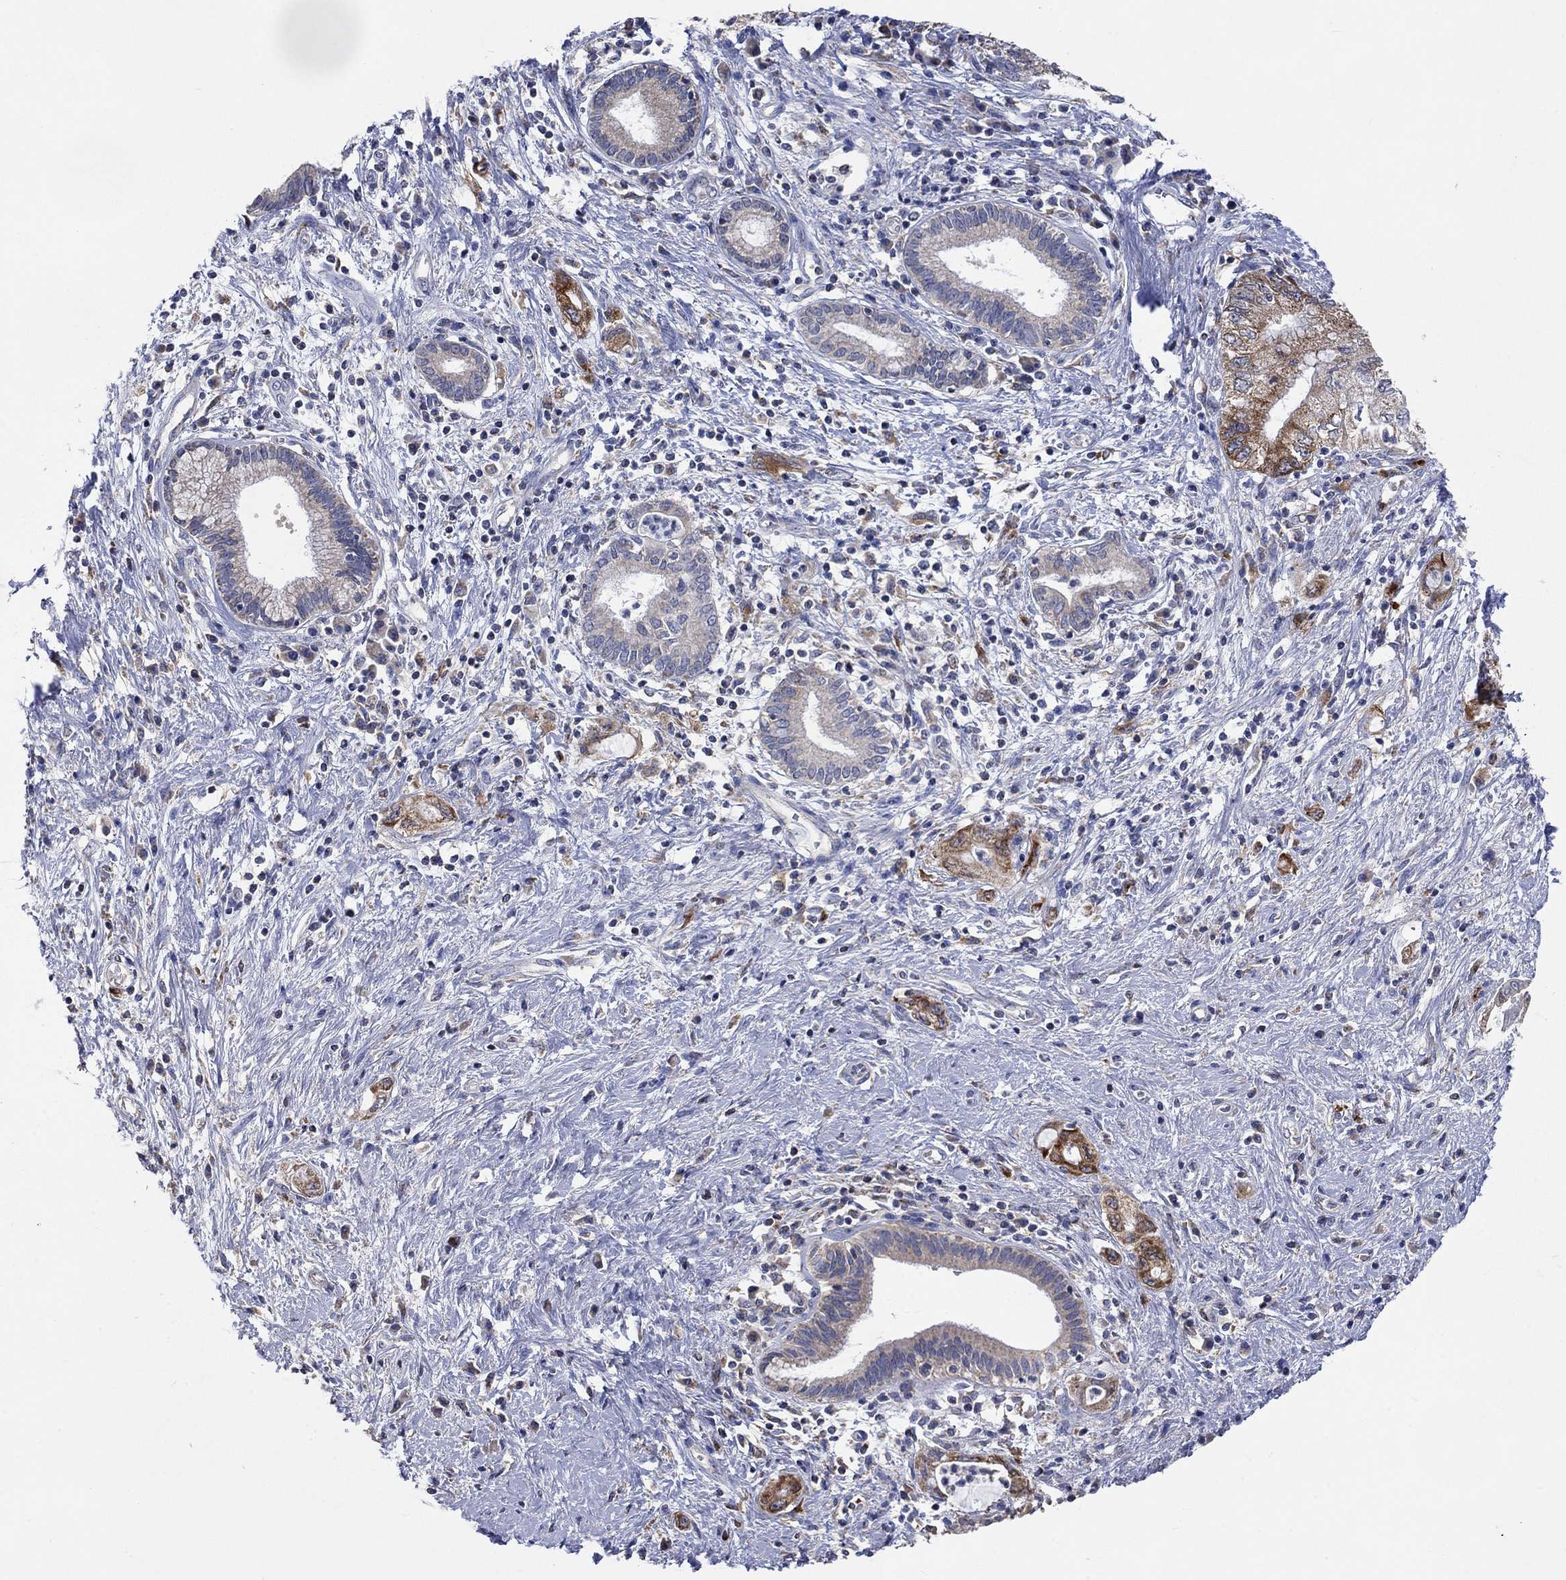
{"staining": {"intensity": "strong", "quantity": "<25%", "location": "cytoplasmic/membranous"}, "tissue": "pancreatic cancer", "cell_type": "Tumor cells", "image_type": "cancer", "snomed": [{"axis": "morphology", "description": "Adenocarcinoma, NOS"}, {"axis": "topography", "description": "Pancreas"}], "caption": "Immunohistochemical staining of human pancreatic cancer (adenocarcinoma) displays medium levels of strong cytoplasmic/membranous expression in about <25% of tumor cells. The staining was performed using DAB (3,3'-diaminobenzidine), with brown indicating positive protein expression. Nuclei are stained blue with hematoxylin.", "gene": "UGT8", "patient": {"sex": "female", "age": 73}}